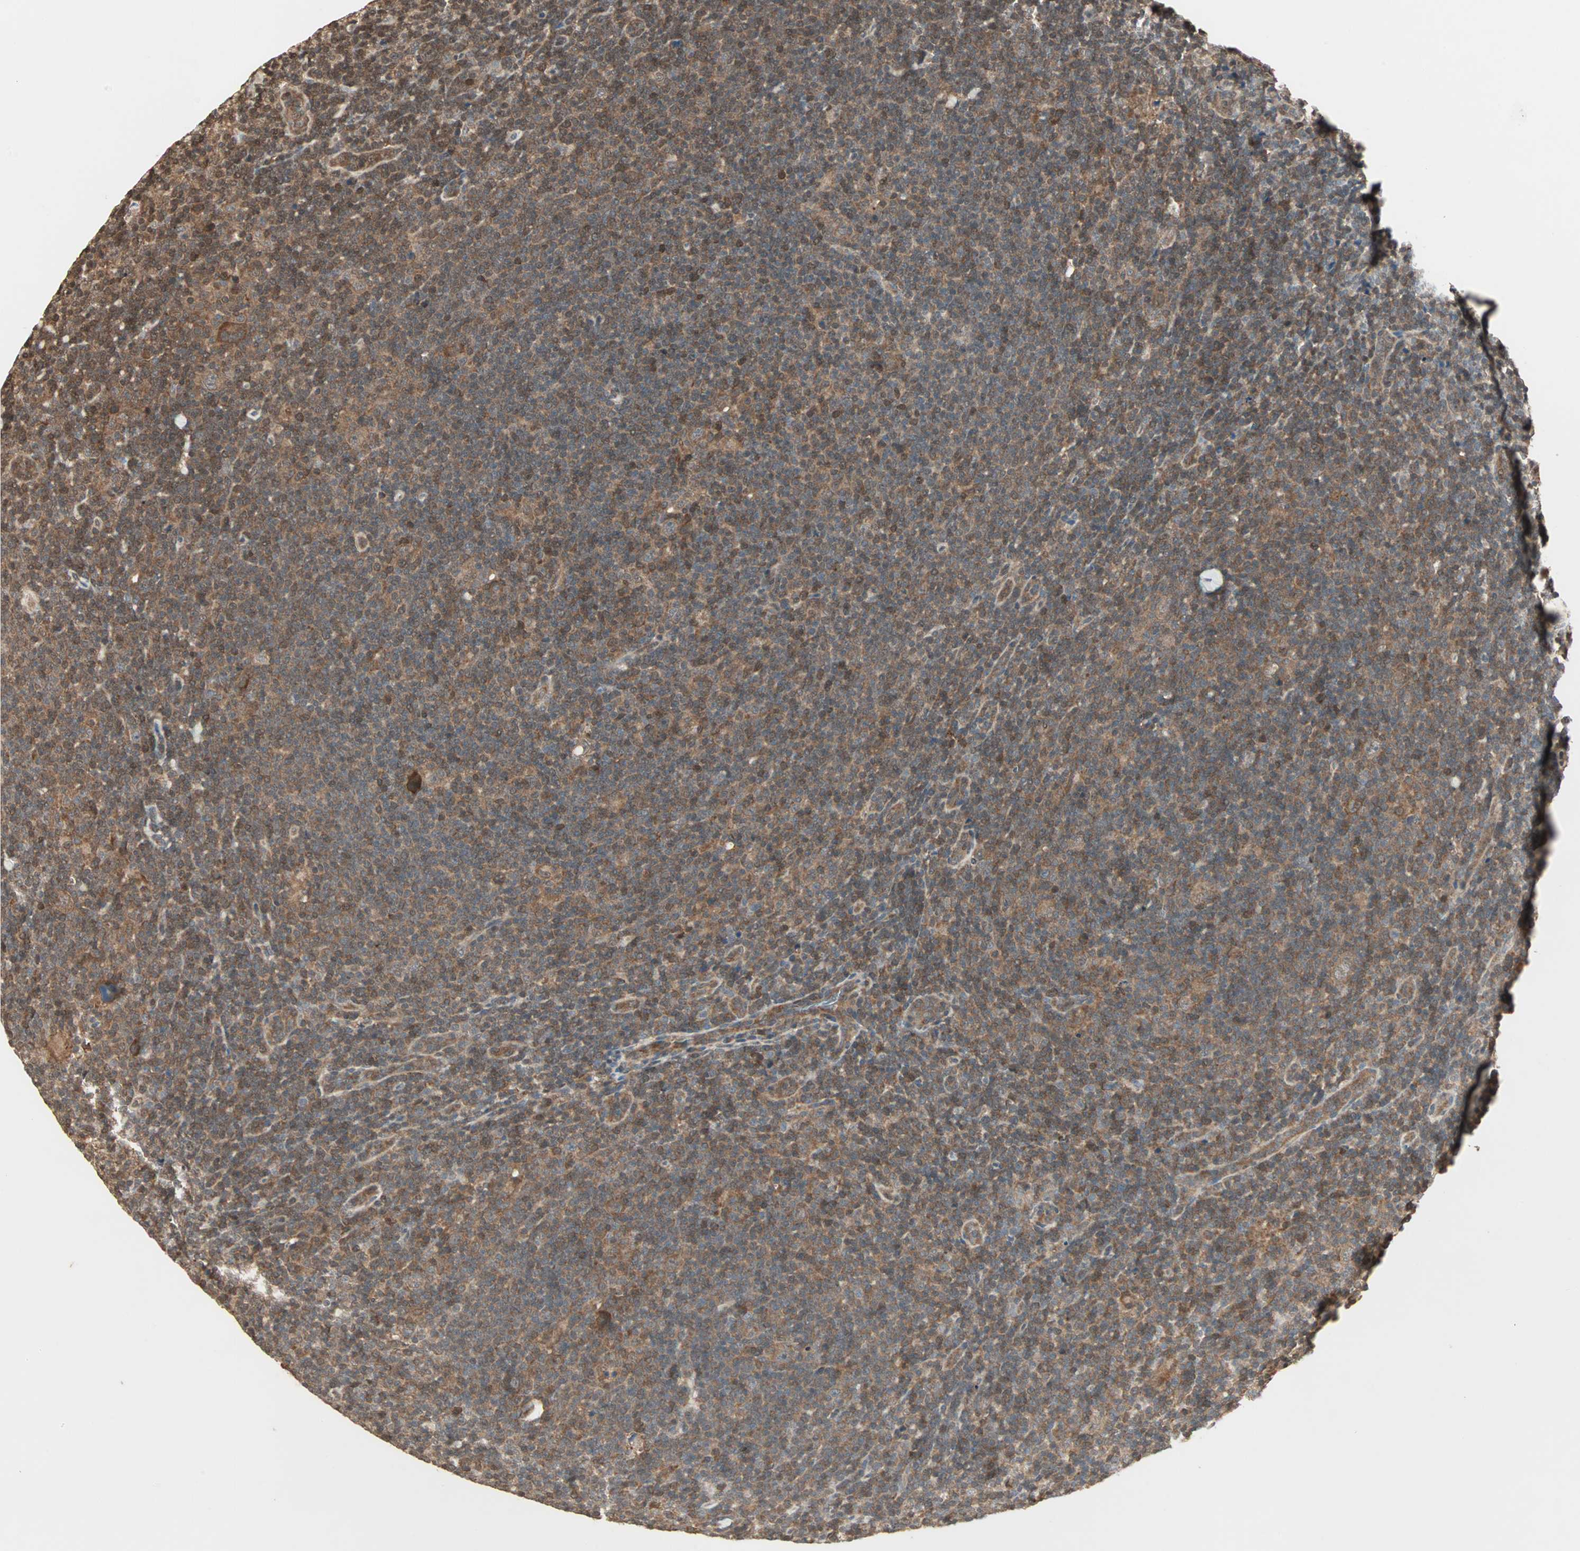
{"staining": {"intensity": "moderate", "quantity": ">75%", "location": "cytoplasmic/membranous,nuclear"}, "tissue": "lymphoma", "cell_type": "Tumor cells", "image_type": "cancer", "snomed": [{"axis": "morphology", "description": "Hodgkin's disease, NOS"}, {"axis": "topography", "description": "Lymph node"}], "caption": "A histopathology image showing moderate cytoplasmic/membranous and nuclear expression in approximately >75% of tumor cells in lymphoma, as visualized by brown immunohistochemical staining.", "gene": "DRG2", "patient": {"sex": "female", "age": 57}}